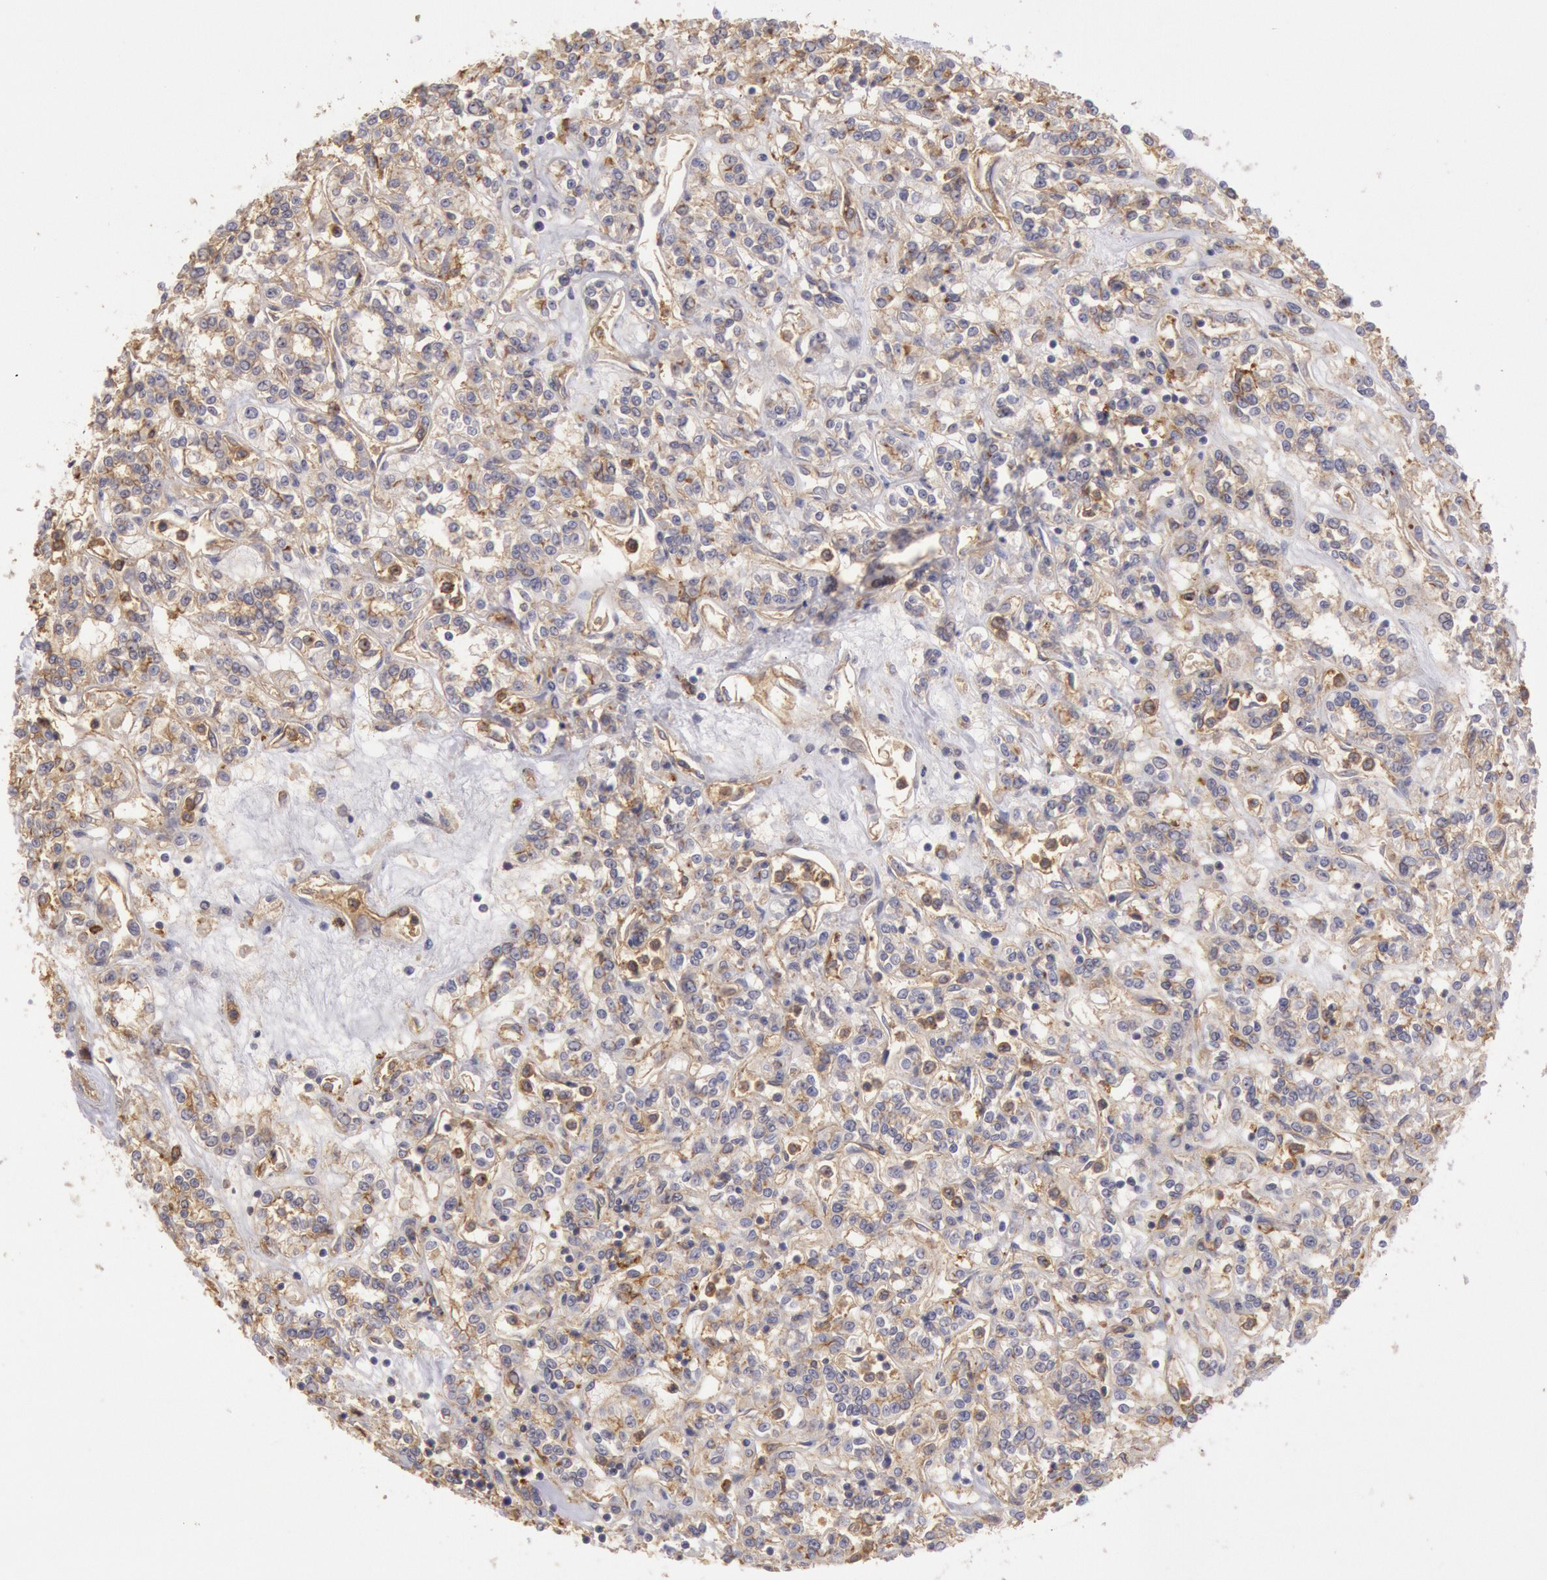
{"staining": {"intensity": "weak", "quantity": "25%-75%", "location": "cytoplasmic/membranous"}, "tissue": "renal cancer", "cell_type": "Tumor cells", "image_type": "cancer", "snomed": [{"axis": "morphology", "description": "Adenocarcinoma, NOS"}, {"axis": "topography", "description": "Kidney"}], "caption": "Renal adenocarcinoma stained for a protein (brown) shows weak cytoplasmic/membranous positive staining in approximately 25%-75% of tumor cells.", "gene": "SNAP23", "patient": {"sex": "female", "age": 76}}